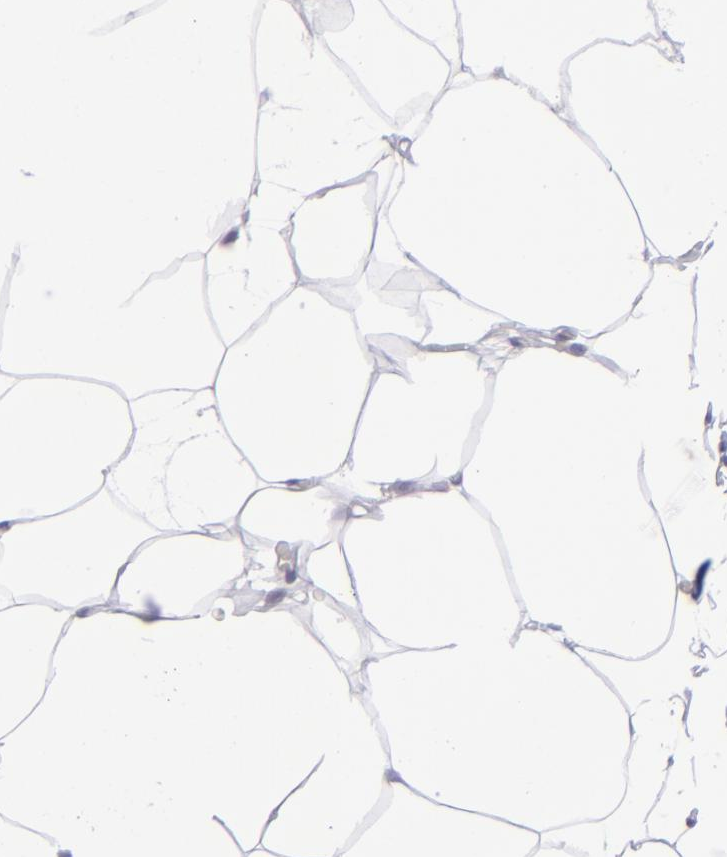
{"staining": {"intensity": "negative", "quantity": "none", "location": "none"}, "tissue": "adipose tissue", "cell_type": "Adipocytes", "image_type": "normal", "snomed": [{"axis": "morphology", "description": "Normal tissue, NOS"}, {"axis": "morphology", "description": "Duct carcinoma"}, {"axis": "topography", "description": "Breast"}, {"axis": "topography", "description": "Adipose tissue"}], "caption": "There is no significant staining in adipocytes of adipose tissue. (DAB (3,3'-diaminobenzidine) immunohistochemistry (IHC), high magnification).", "gene": "POU2F2", "patient": {"sex": "female", "age": 37}}